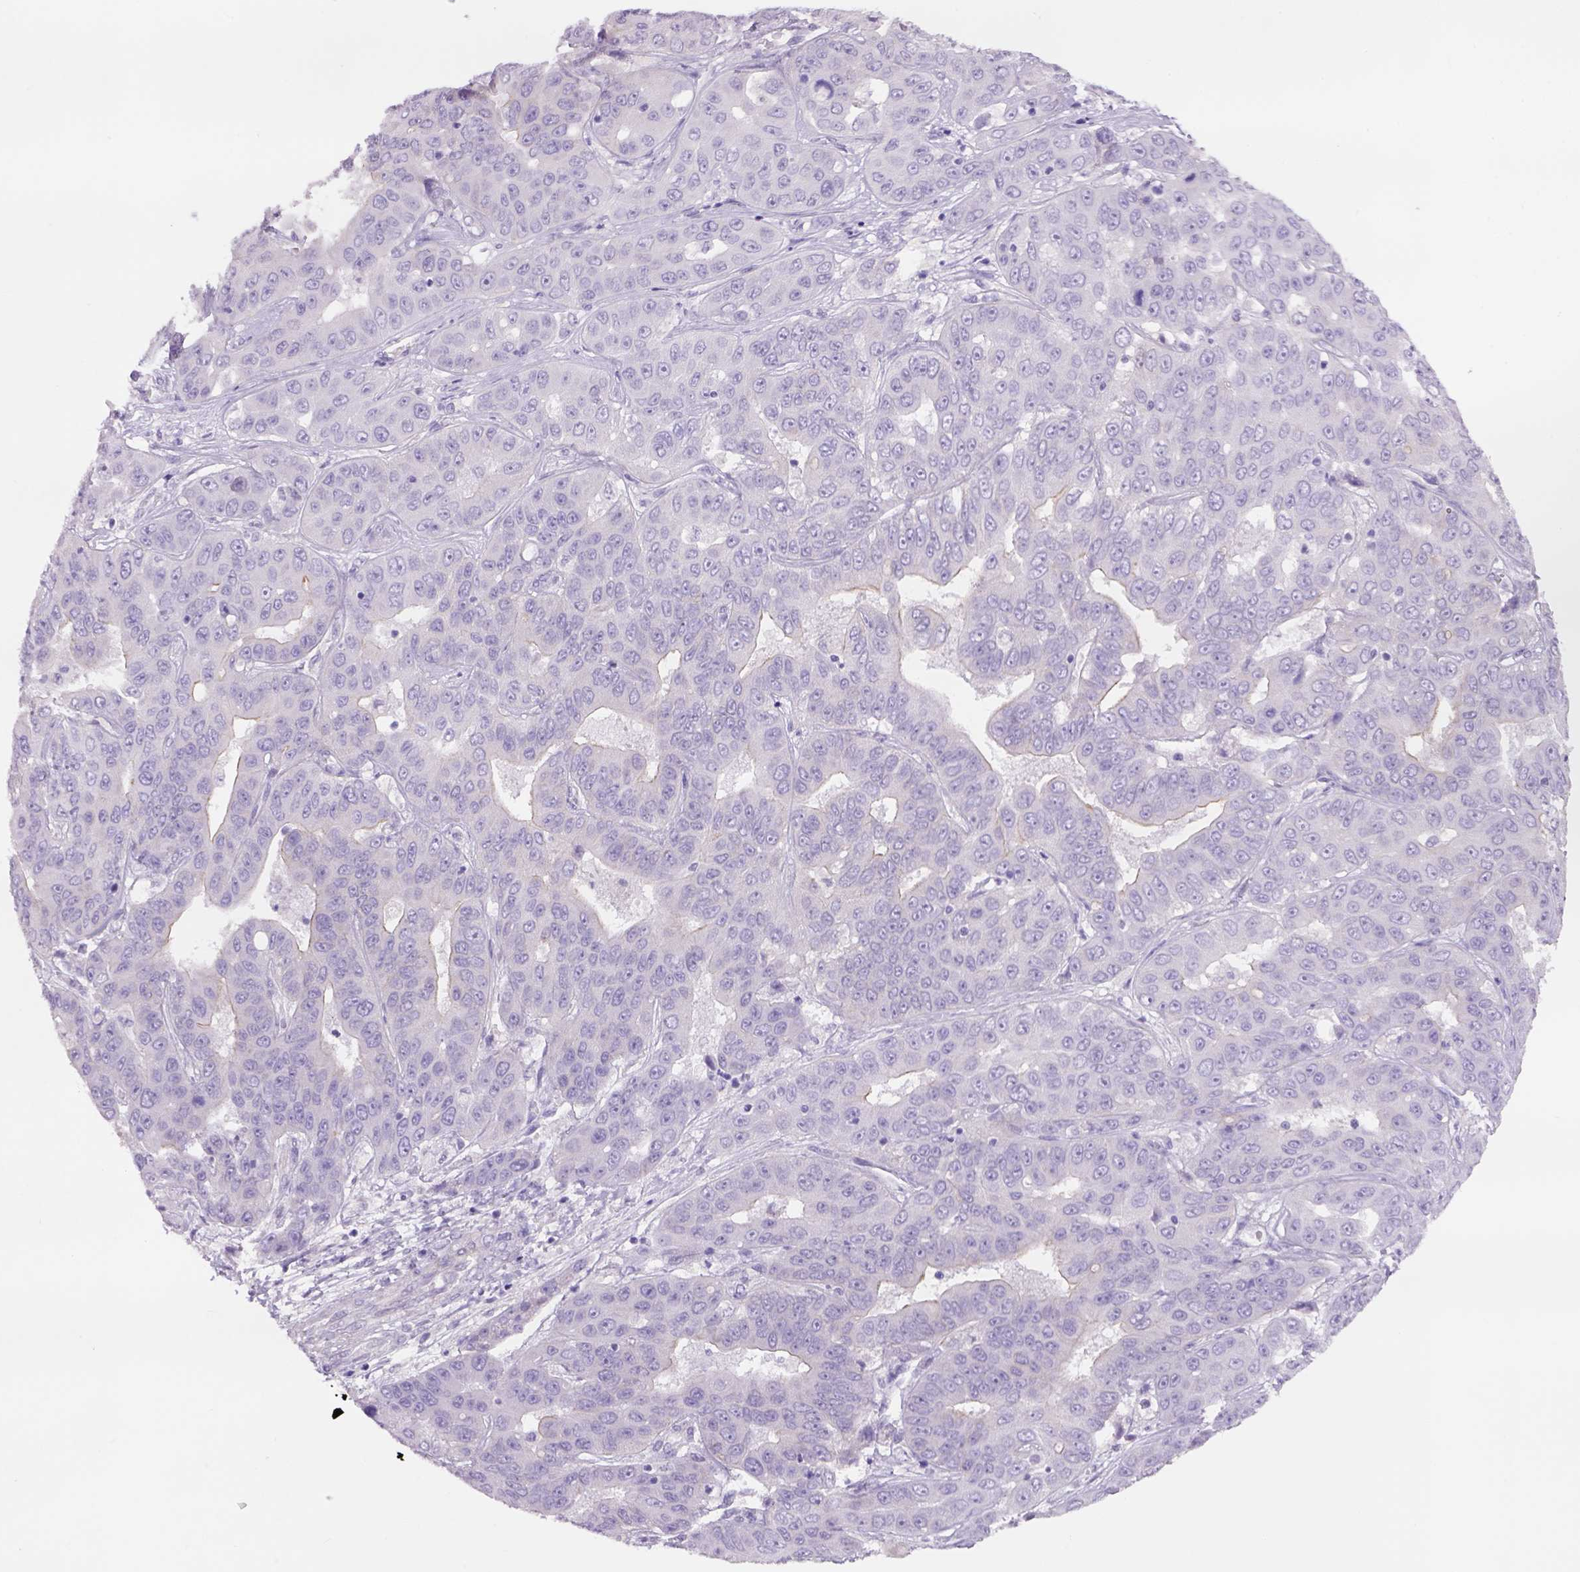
{"staining": {"intensity": "negative", "quantity": "none", "location": "none"}, "tissue": "liver cancer", "cell_type": "Tumor cells", "image_type": "cancer", "snomed": [{"axis": "morphology", "description": "Cholangiocarcinoma"}, {"axis": "topography", "description": "Liver"}], "caption": "This is an immunohistochemistry (IHC) image of liver cholangiocarcinoma. There is no staining in tumor cells.", "gene": "TENM4", "patient": {"sex": "female", "age": 52}}